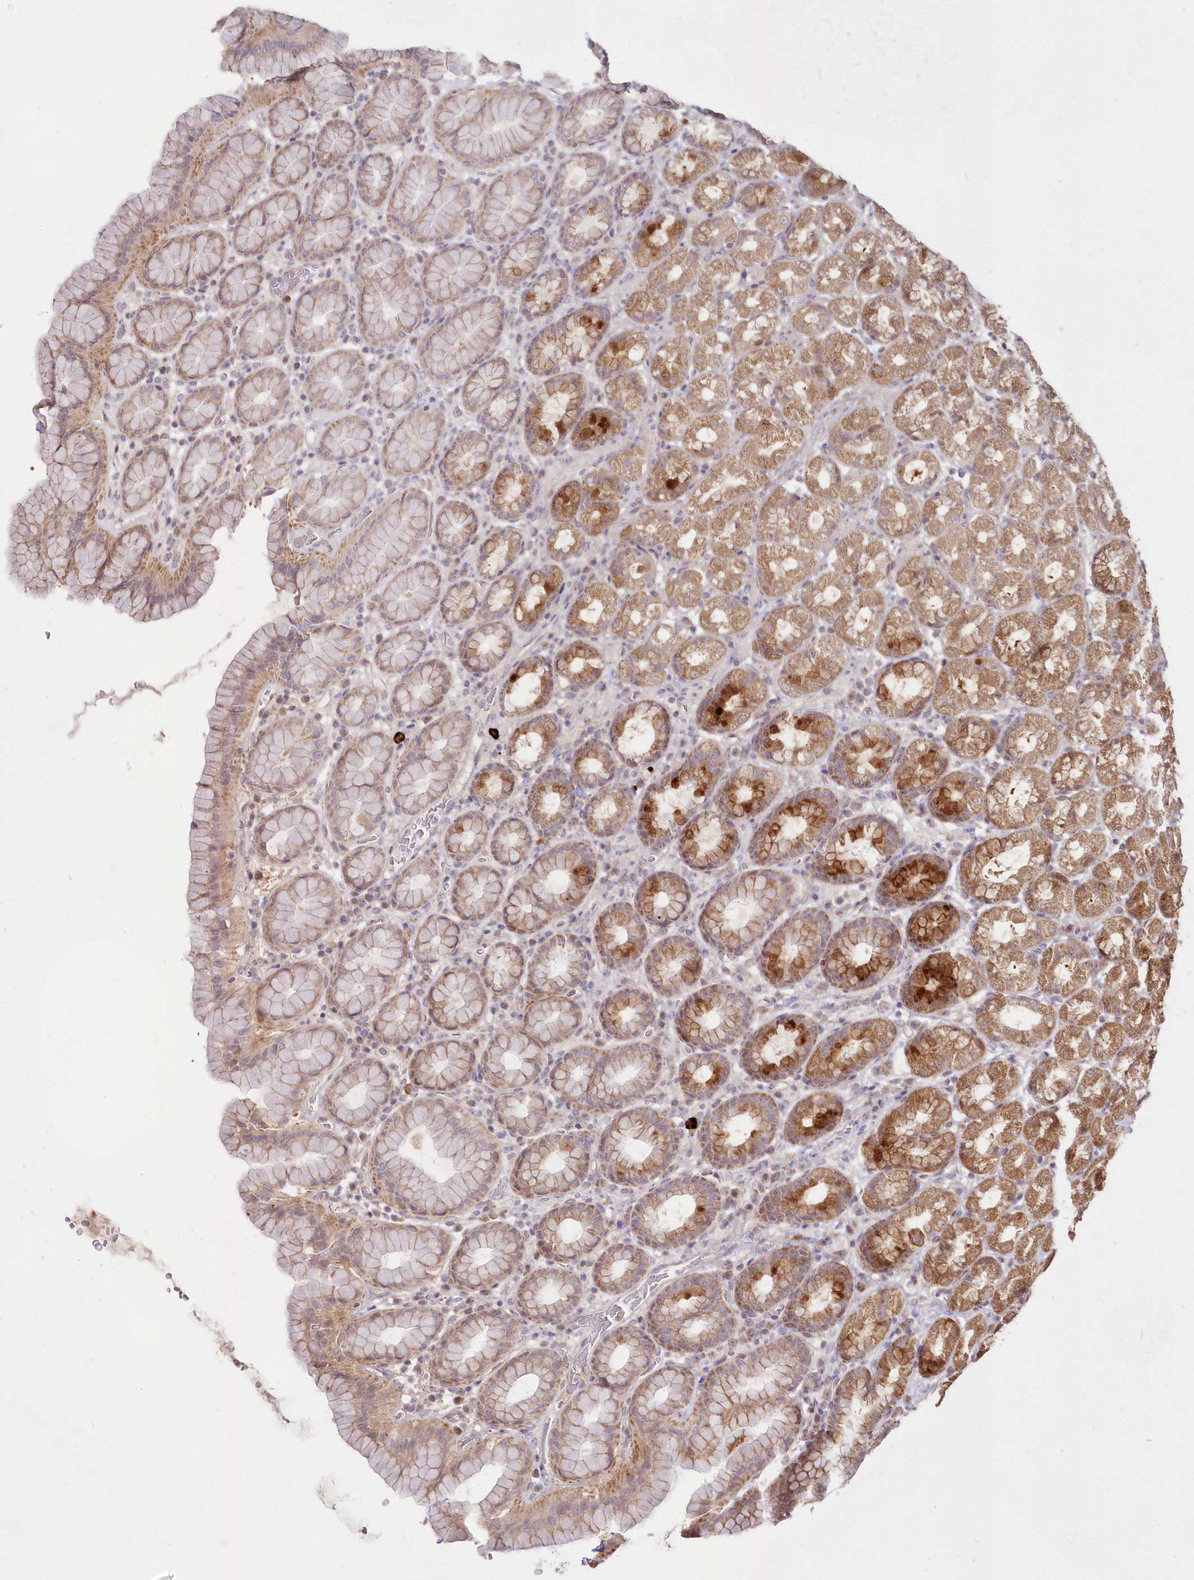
{"staining": {"intensity": "moderate", "quantity": ">75%", "location": "cytoplasmic/membranous"}, "tissue": "stomach", "cell_type": "Glandular cells", "image_type": "normal", "snomed": [{"axis": "morphology", "description": "Normal tissue, NOS"}, {"axis": "topography", "description": "Stomach, upper"}], "caption": "Moderate cytoplasmic/membranous staining for a protein is seen in approximately >75% of glandular cells of normal stomach using immunohistochemistry (IHC).", "gene": "IMPA1", "patient": {"sex": "male", "age": 68}}